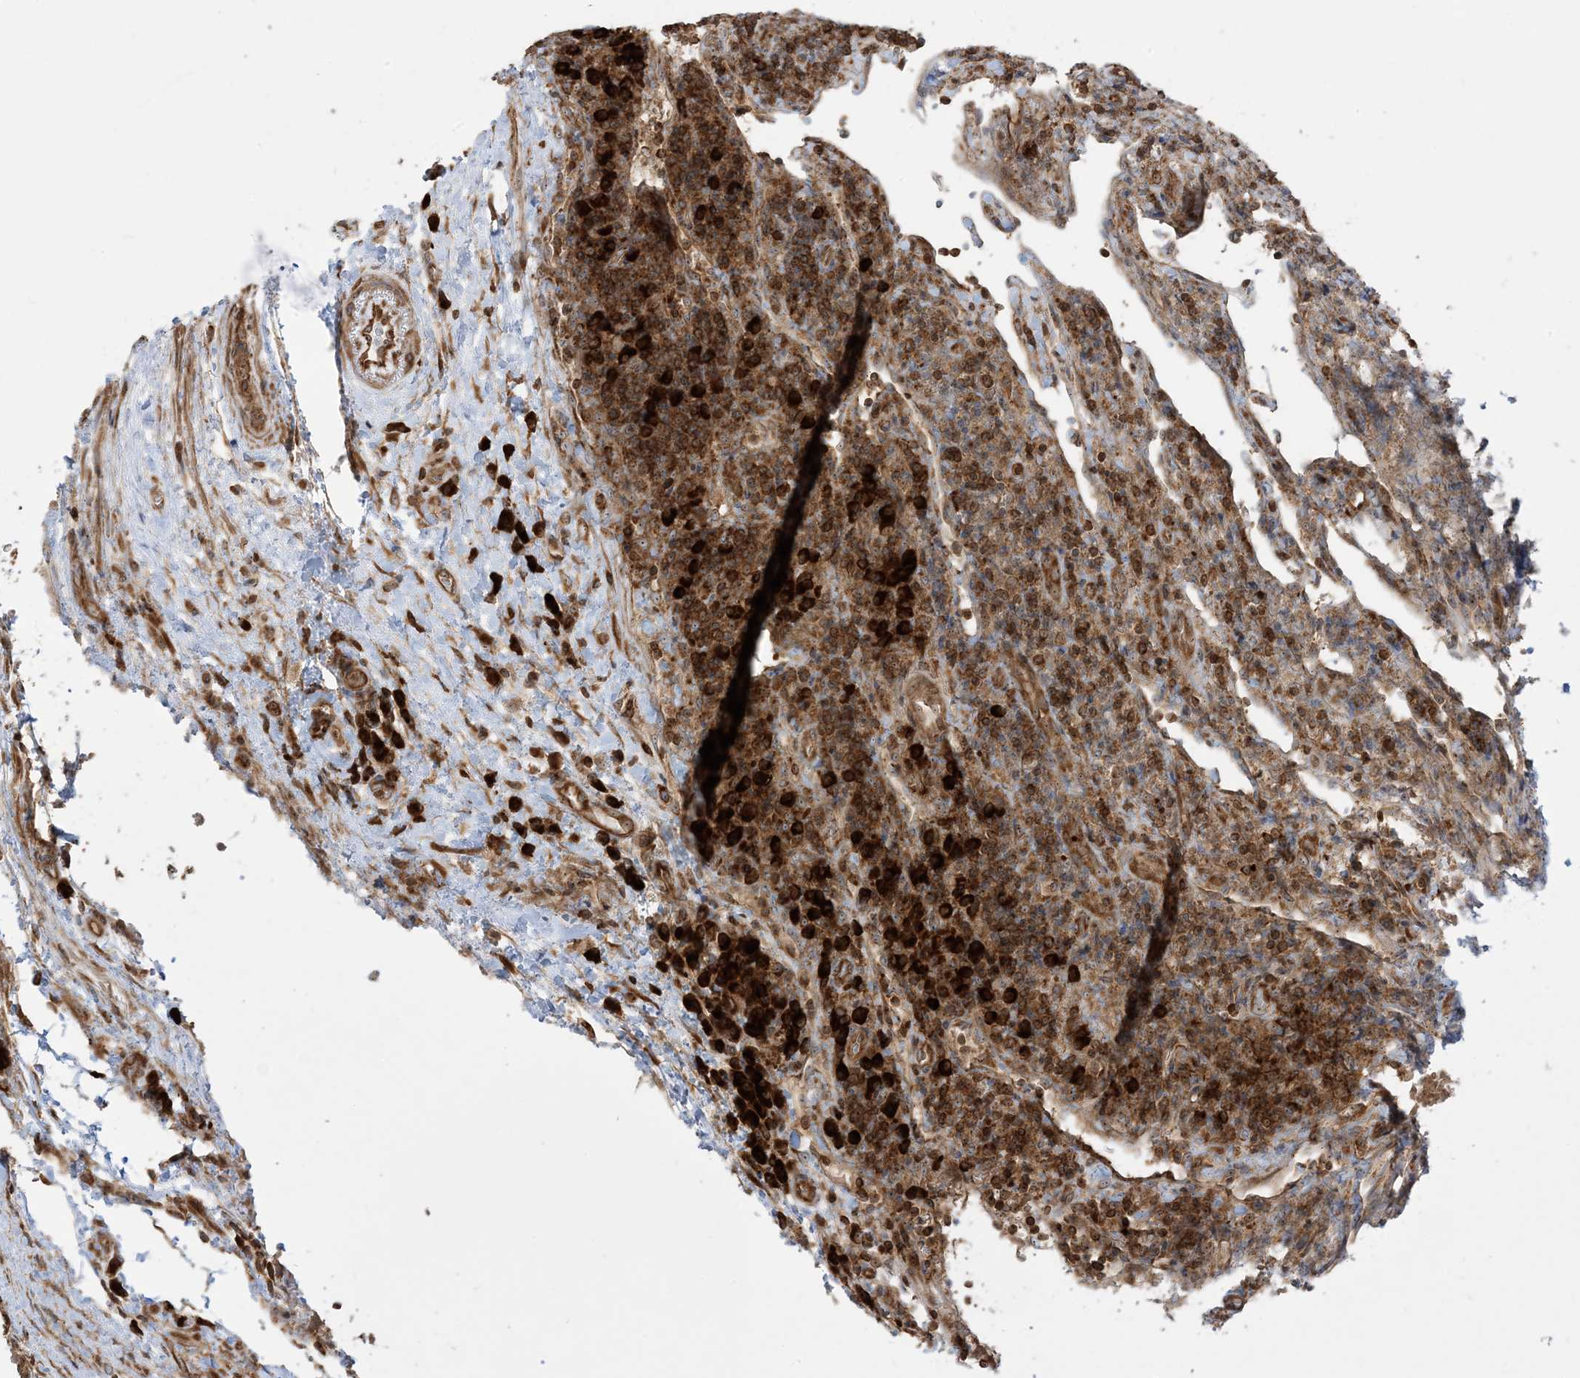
{"staining": {"intensity": "strong", "quantity": ">75%", "location": "cytoplasmic/membranous,nuclear"}, "tissue": "head and neck cancer", "cell_type": "Tumor cells", "image_type": "cancer", "snomed": [{"axis": "morphology", "description": "Squamous cell carcinoma, NOS"}, {"axis": "morphology", "description": "Squamous cell carcinoma, metastatic, NOS"}, {"axis": "topography", "description": "Lymph node"}, {"axis": "topography", "description": "Head-Neck"}], "caption": "This is an image of immunohistochemistry (IHC) staining of head and neck cancer (squamous cell carcinoma), which shows strong positivity in the cytoplasmic/membranous and nuclear of tumor cells.", "gene": "SRP72", "patient": {"sex": "male", "age": 62}}